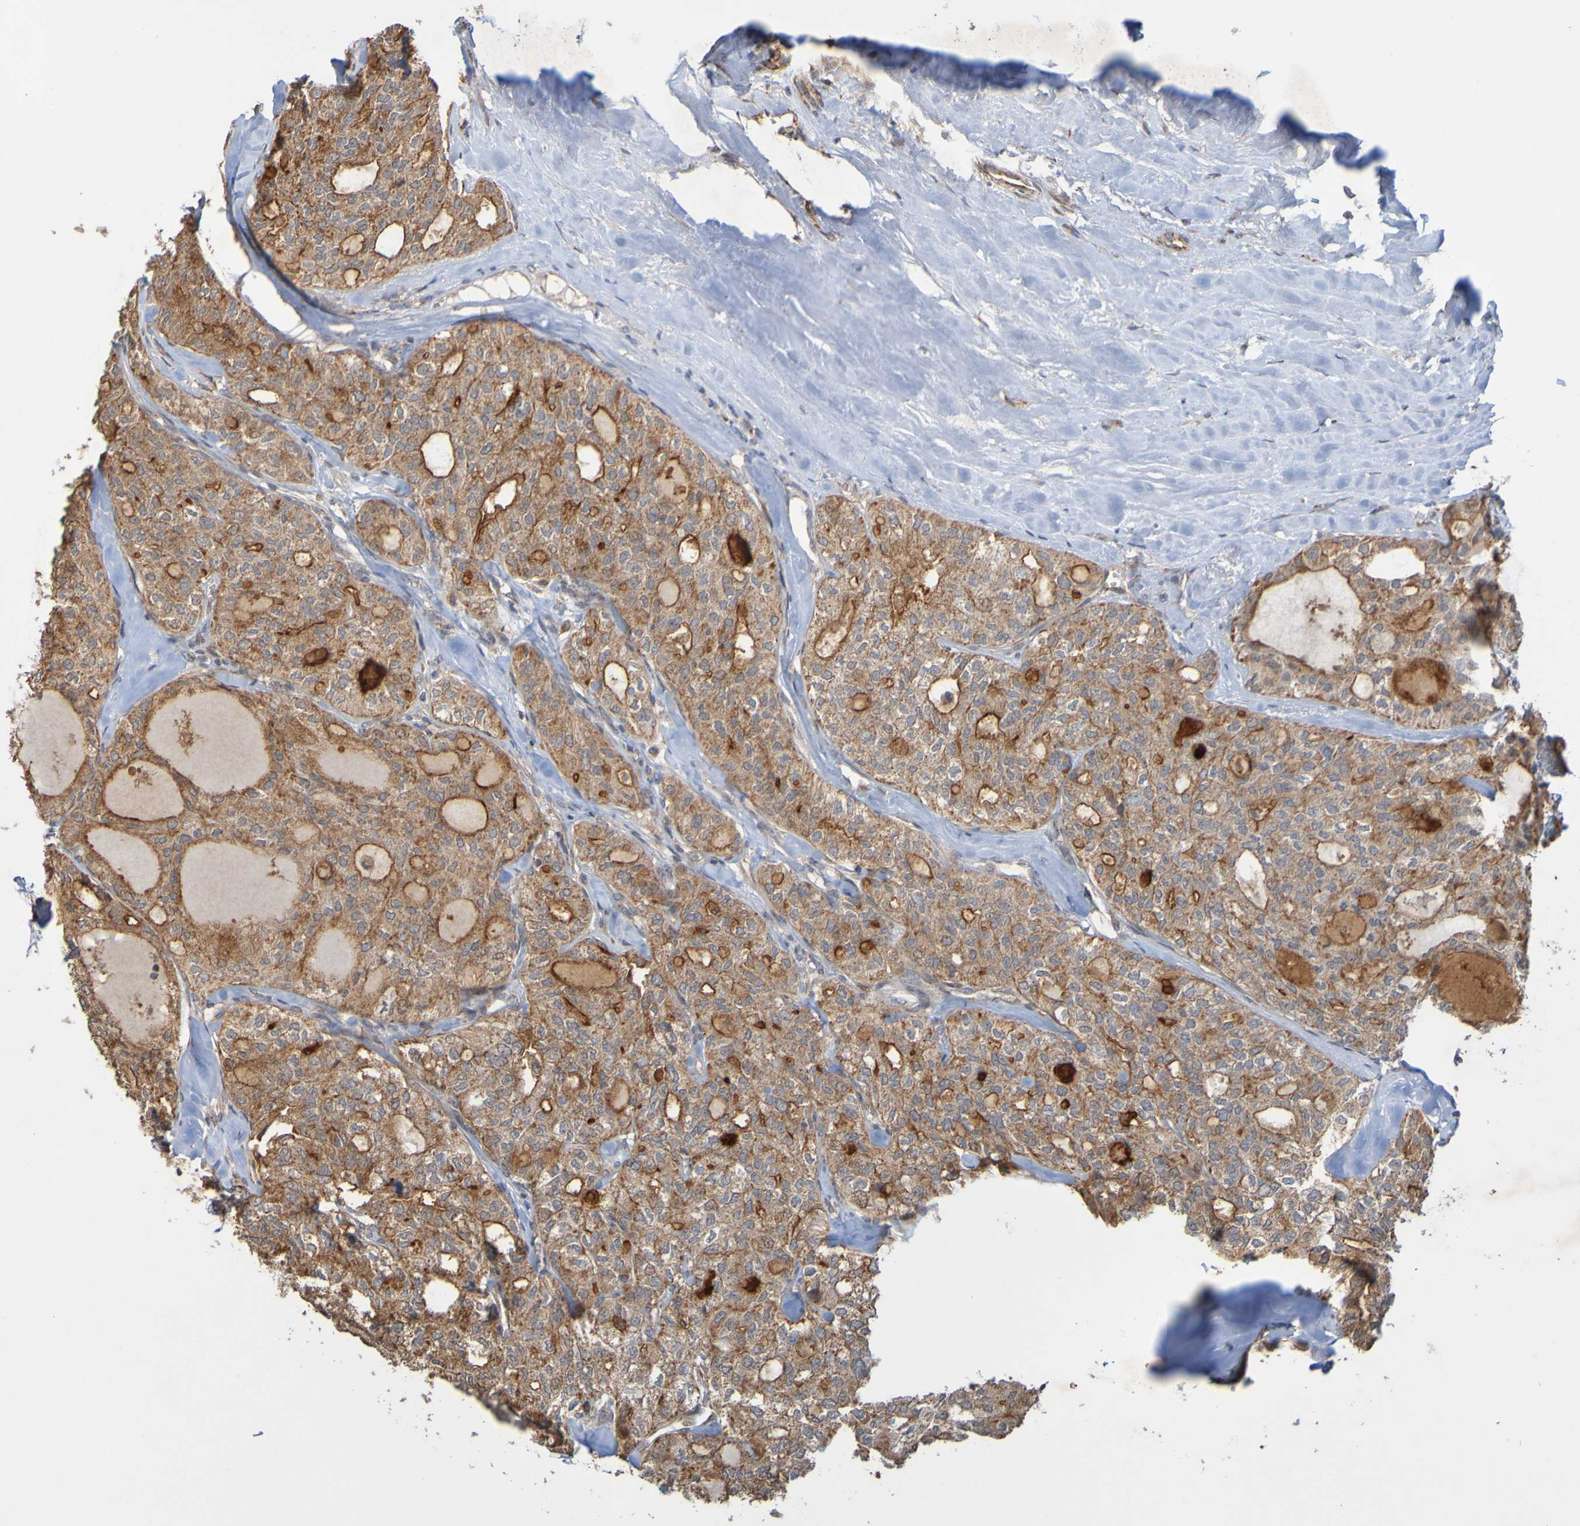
{"staining": {"intensity": "moderate", "quantity": ">75%", "location": "cytoplasmic/membranous"}, "tissue": "thyroid cancer", "cell_type": "Tumor cells", "image_type": "cancer", "snomed": [{"axis": "morphology", "description": "Follicular adenoma carcinoma, NOS"}, {"axis": "topography", "description": "Thyroid gland"}], "caption": "Immunohistochemical staining of follicular adenoma carcinoma (thyroid) displays medium levels of moderate cytoplasmic/membranous protein positivity in about >75% of tumor cells.", "gene": "TMBIM1", "patient": {"sex": "male", "age": 75}}